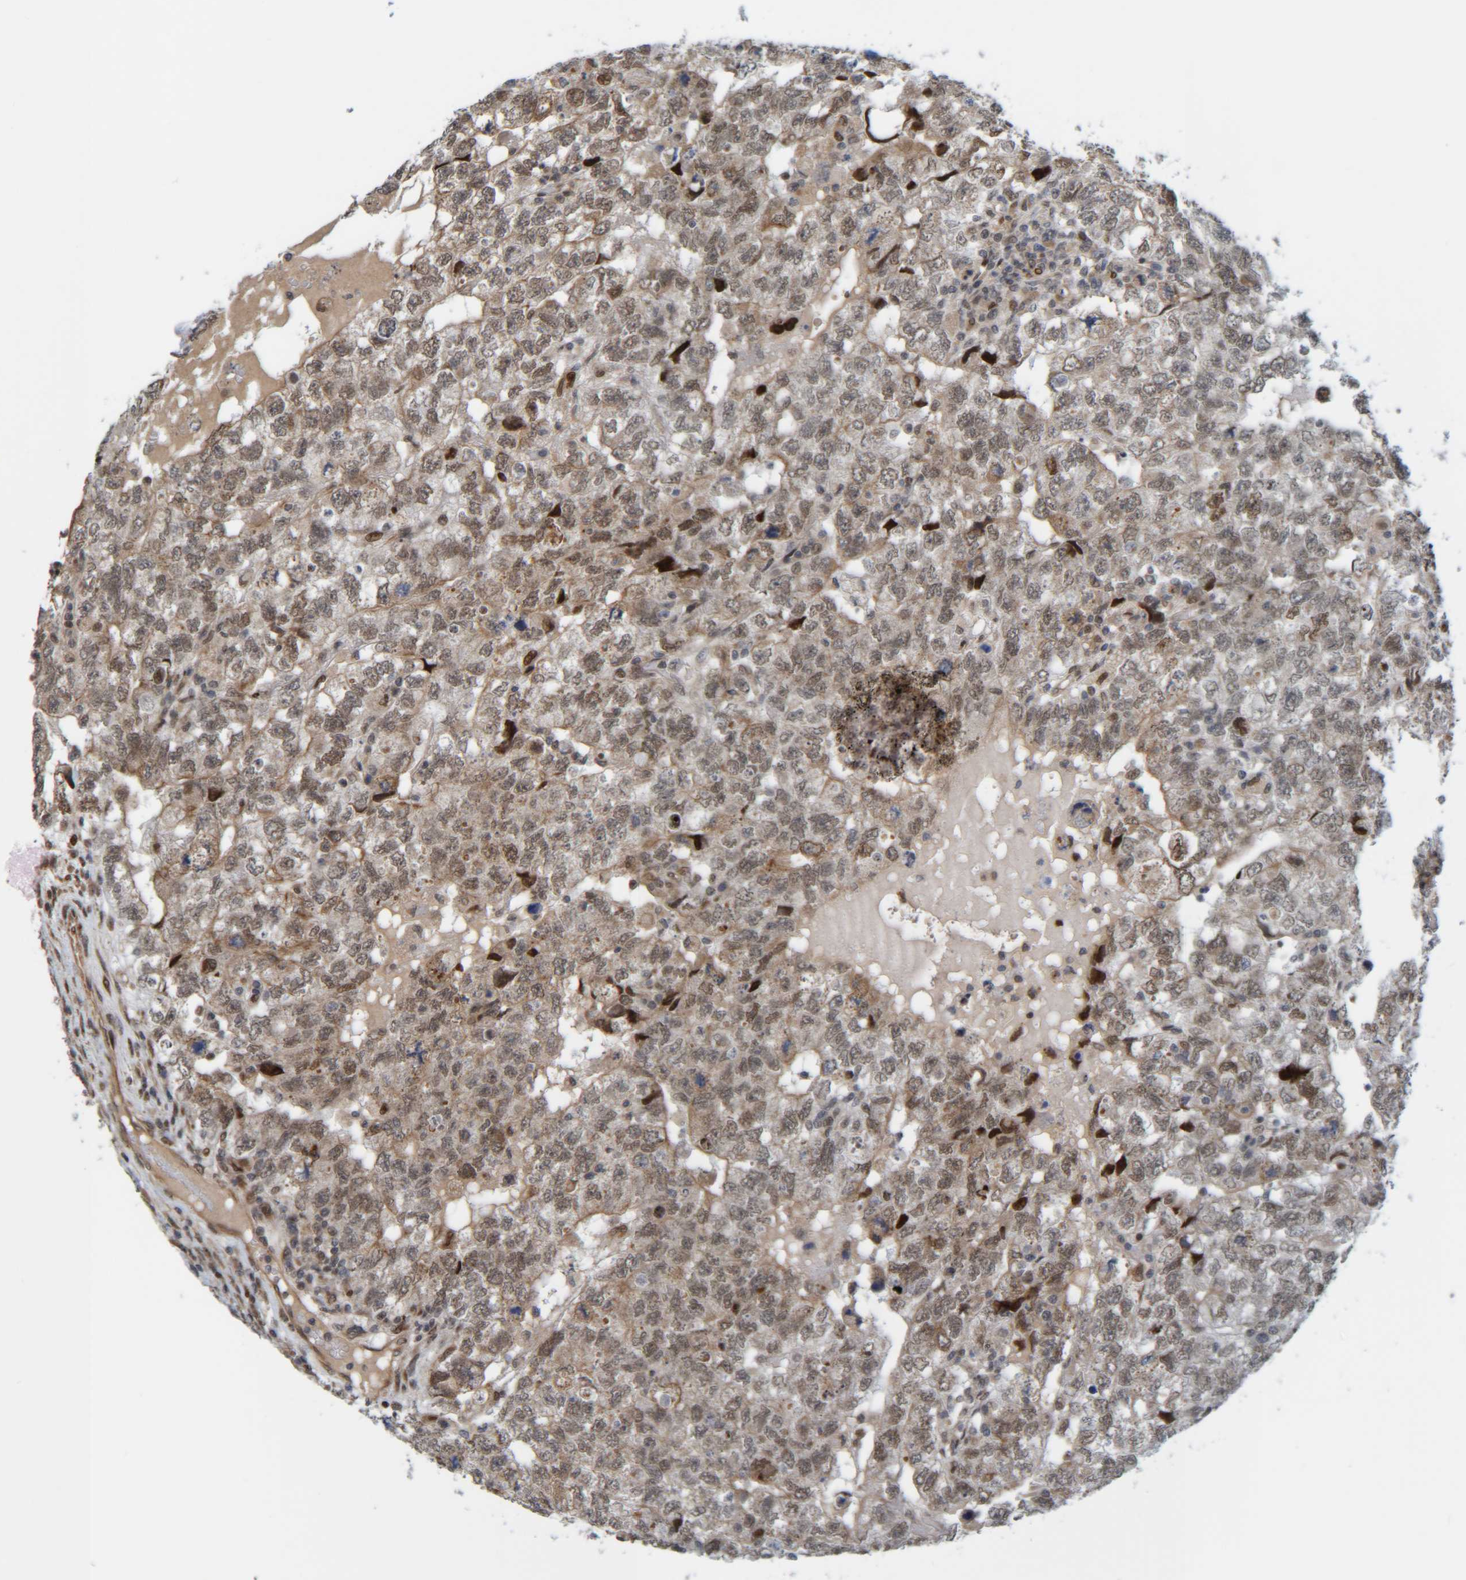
{"staining": {"intensity": "moderate", "quantity": ">75%", "location": "nuclear"}, "tissue": "testis cancer", "cell_type": "Tumor cells", "image_type": "cancer", "snomed": [{"axis": "morphology", "description": "Carcinoma, Embryonal, NOS"}, {"axis": "topography", "description": "Testis"}], "caption": "Human testis cancer stained with a protein marker reveals moderate staining in tumor cells.", "gene": "CCDC57", "patient": {"sex": "male", "age": 36}}